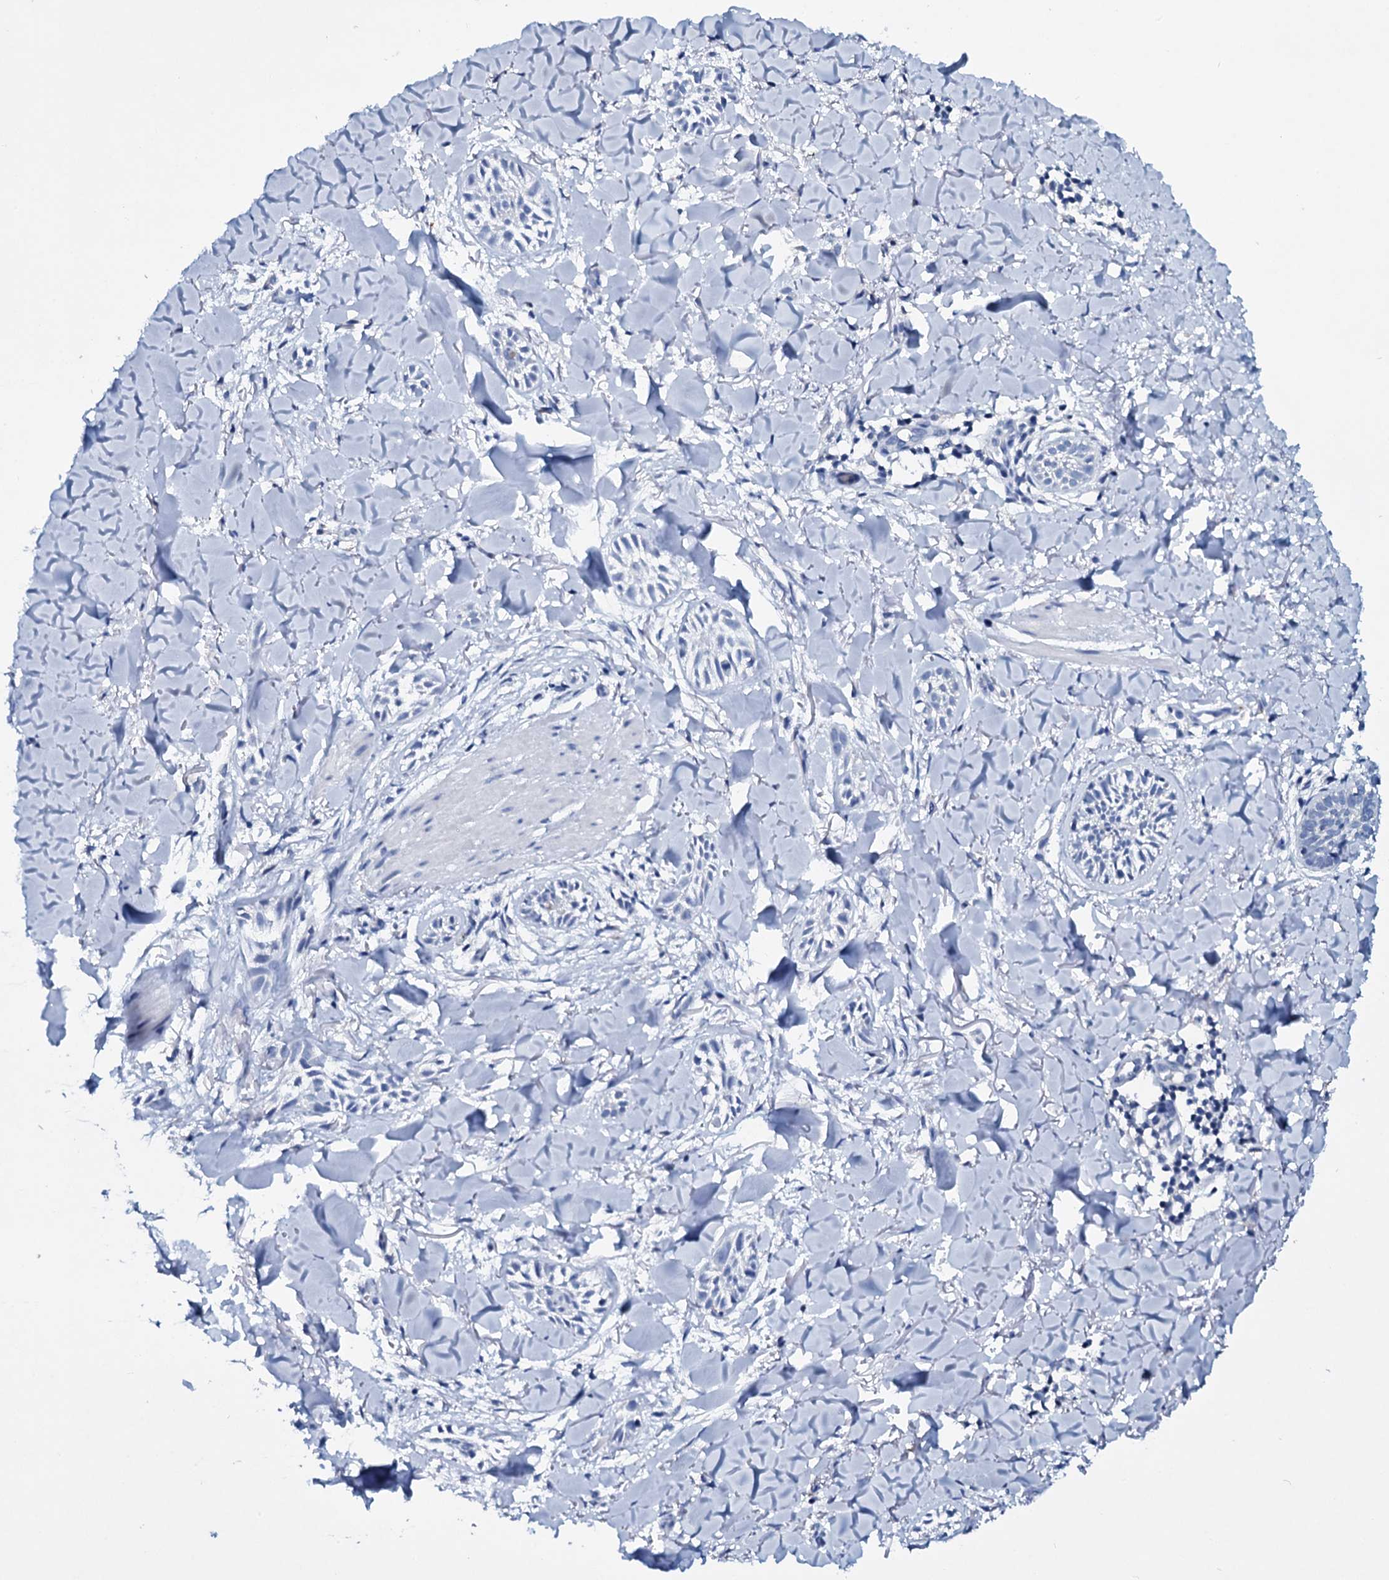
{"staining": {"intensity": "negative", "quantity": "none", "location": "none"}, "tissue": "skin cancer", "cell_type": "Tumor cells", "image_type": "cancer", "snomed": [{"axis": "morphology", "description": "Basal cell carcinoma"}, {"axis": "topography", "description": "Skin"}], "caption": "There is no significant positivity in tumor cells of skin cancer. The staining is performed using DAB brown chromogen with nuclei counter-stained in using hematoxylin.", "gene": "TPGS2", "patient": {"sex": "female", "age": 59}}